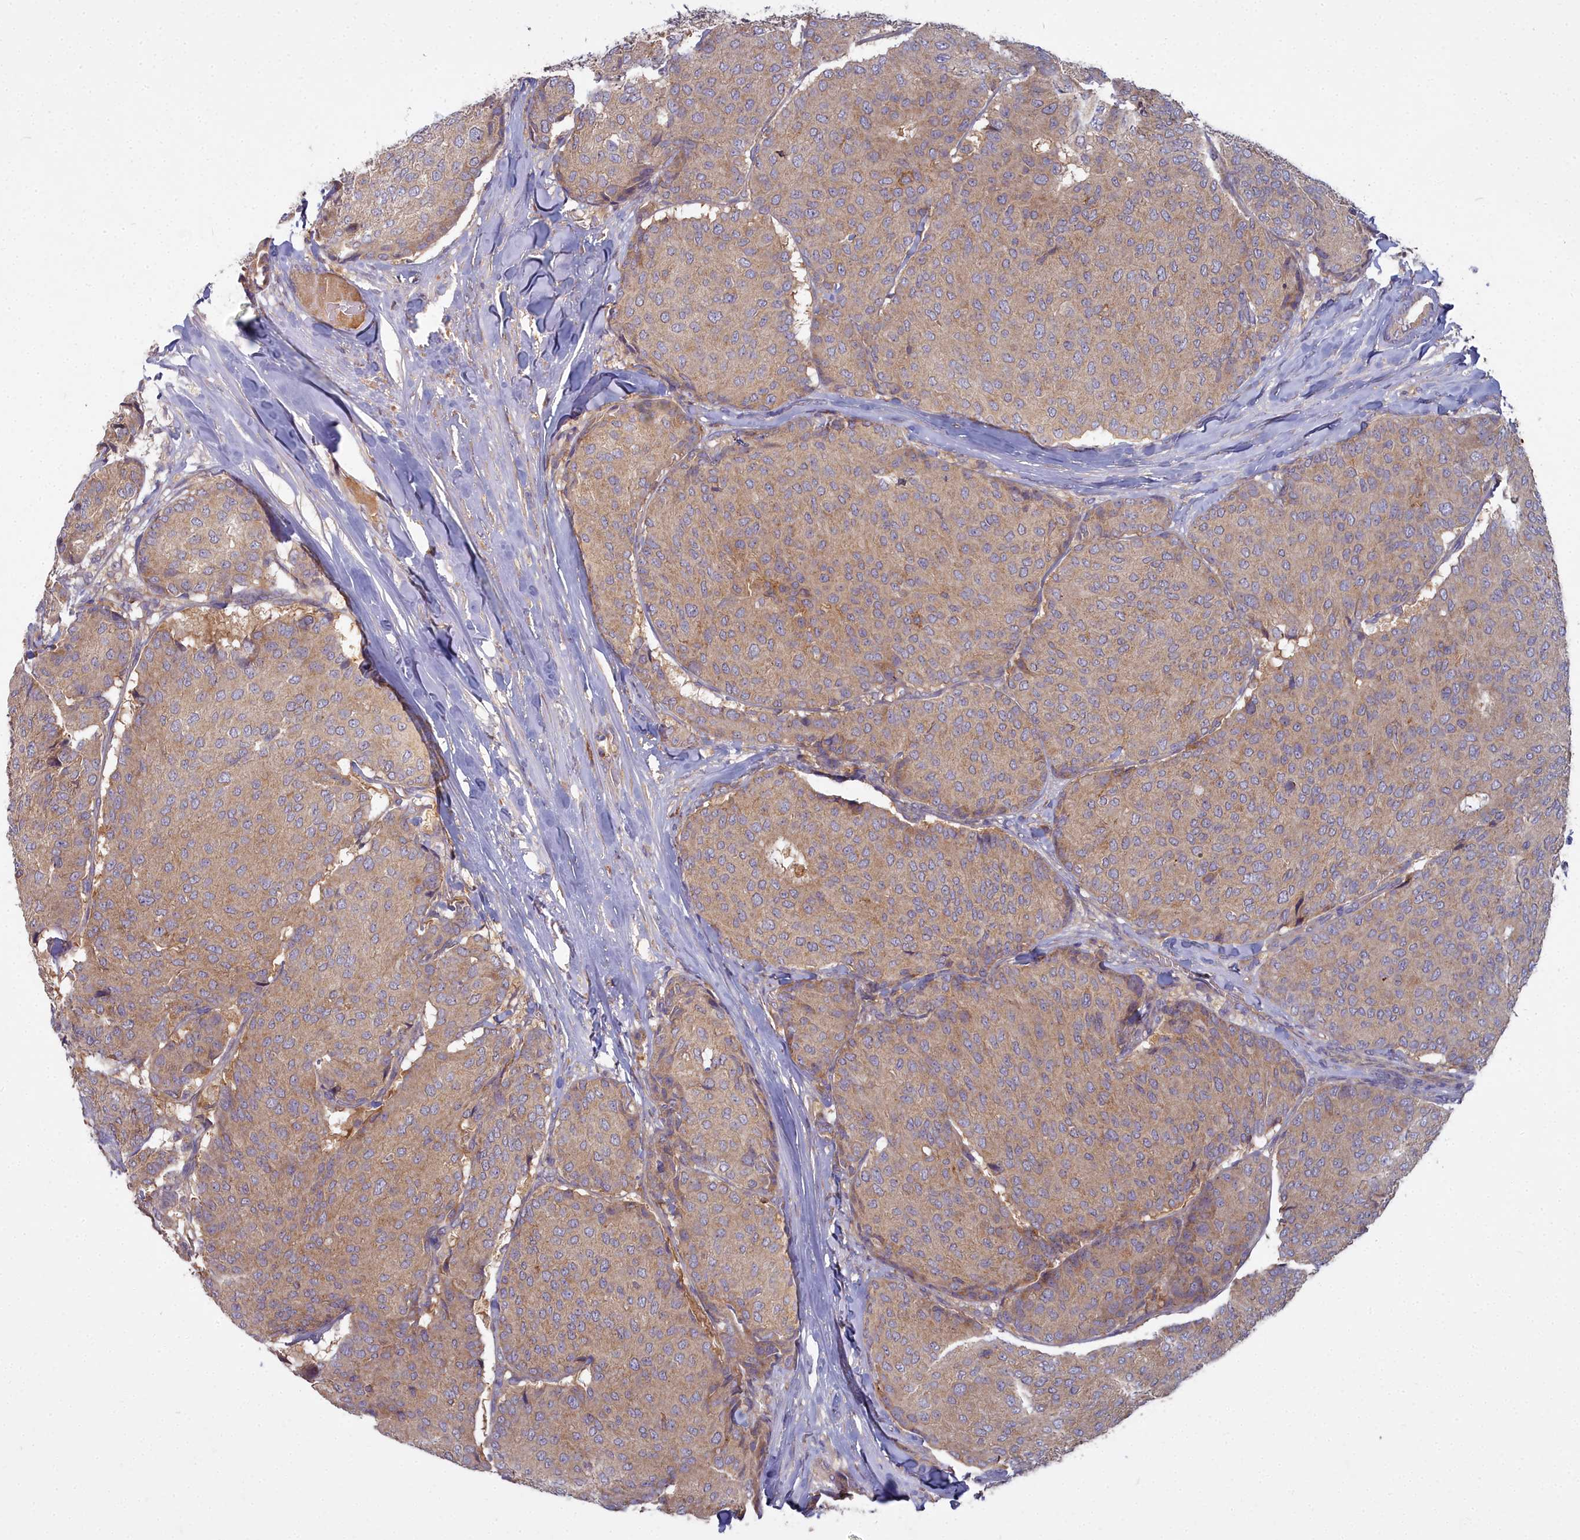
{"staining": {"intensity": "weak", "quantity": ">75%", "location": "cytoplasmic/membranous"}, "tissue": "breast cancer", "cell_type": "Tumor cells", "image_type": "cancer", "snomed": [{"axis": "morphology", "description": "Duct carcinoma"}, {"axis": "topography", "description": "Breast"}], "caption": "IHC staining of infiltrating ductal carcinoma (breast), which displays low levels of weak cytoplasmic/membranous expression in approximately >75% of tumor cells indicating weak cytoplasmic/membranous protein expression. The staining was performed using DAB (3,3'-diaminobenzidine) (brown) for protein detection and nuclei were counterstained in hematoxylin (blue).", "gene": "CCDC167", "patient": {"sex": "female", "age": 75}}